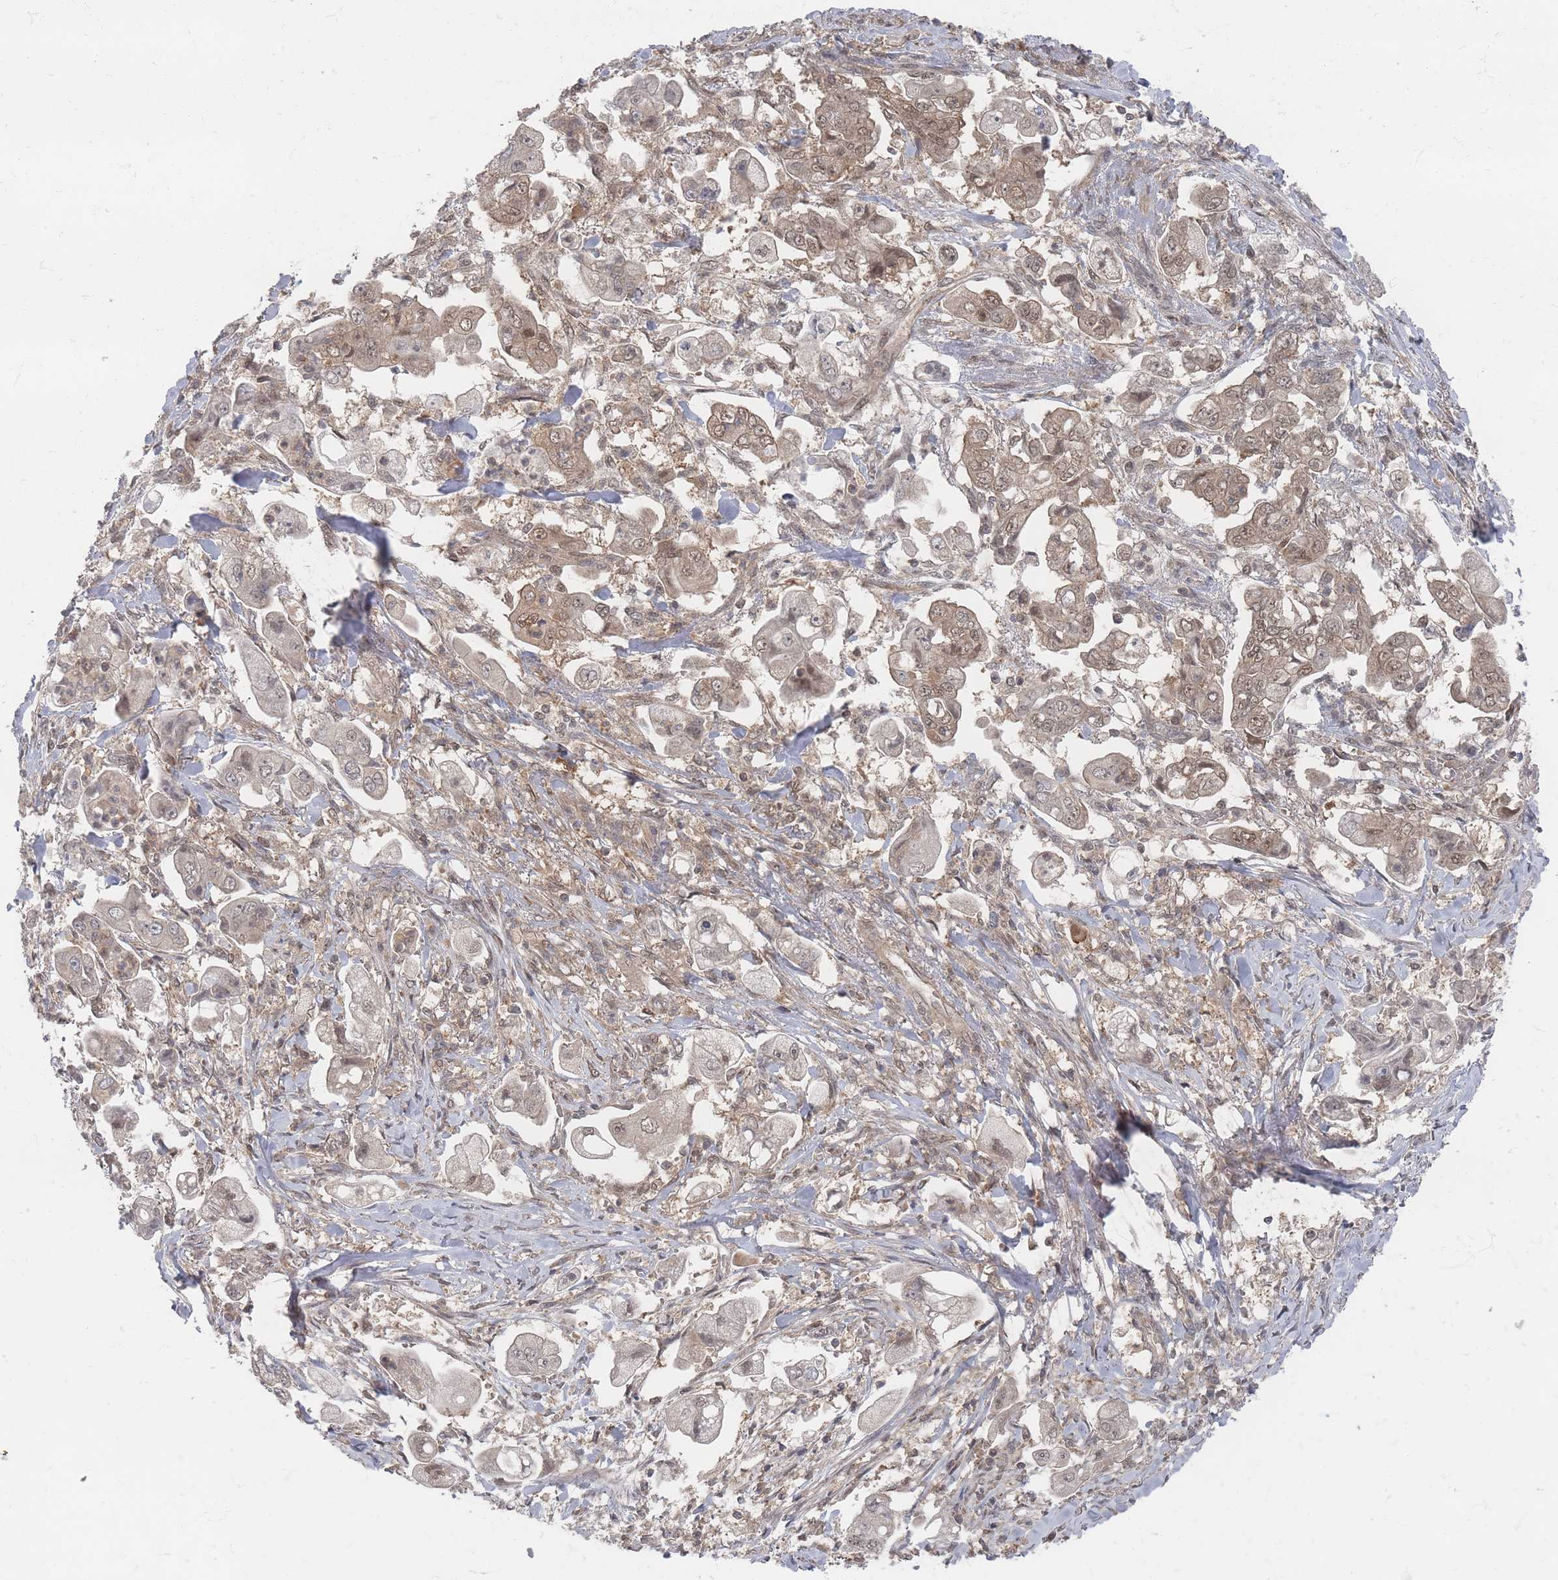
{"staining": {"intensity": "weak", "quantity": "25%-75%", "location": "cytoplasmic/membranous,nuclear"}, "tissue": "stomach cancer", "cell_type": "Tumor cells", "image_type": "cancer", "snomed": [{"axis": "morphology", "description": "Adenocarcinoma, NOS"}, {"axis": "topography", "description": "Stomach"}], "caption": "A brown stain labels weak cytoplasmic/membranous and nuclear expression of a protein in human stomach cancer tumor cells.", "gene": "PSMD9", "patient": {"sex": "male", "age": 62}}